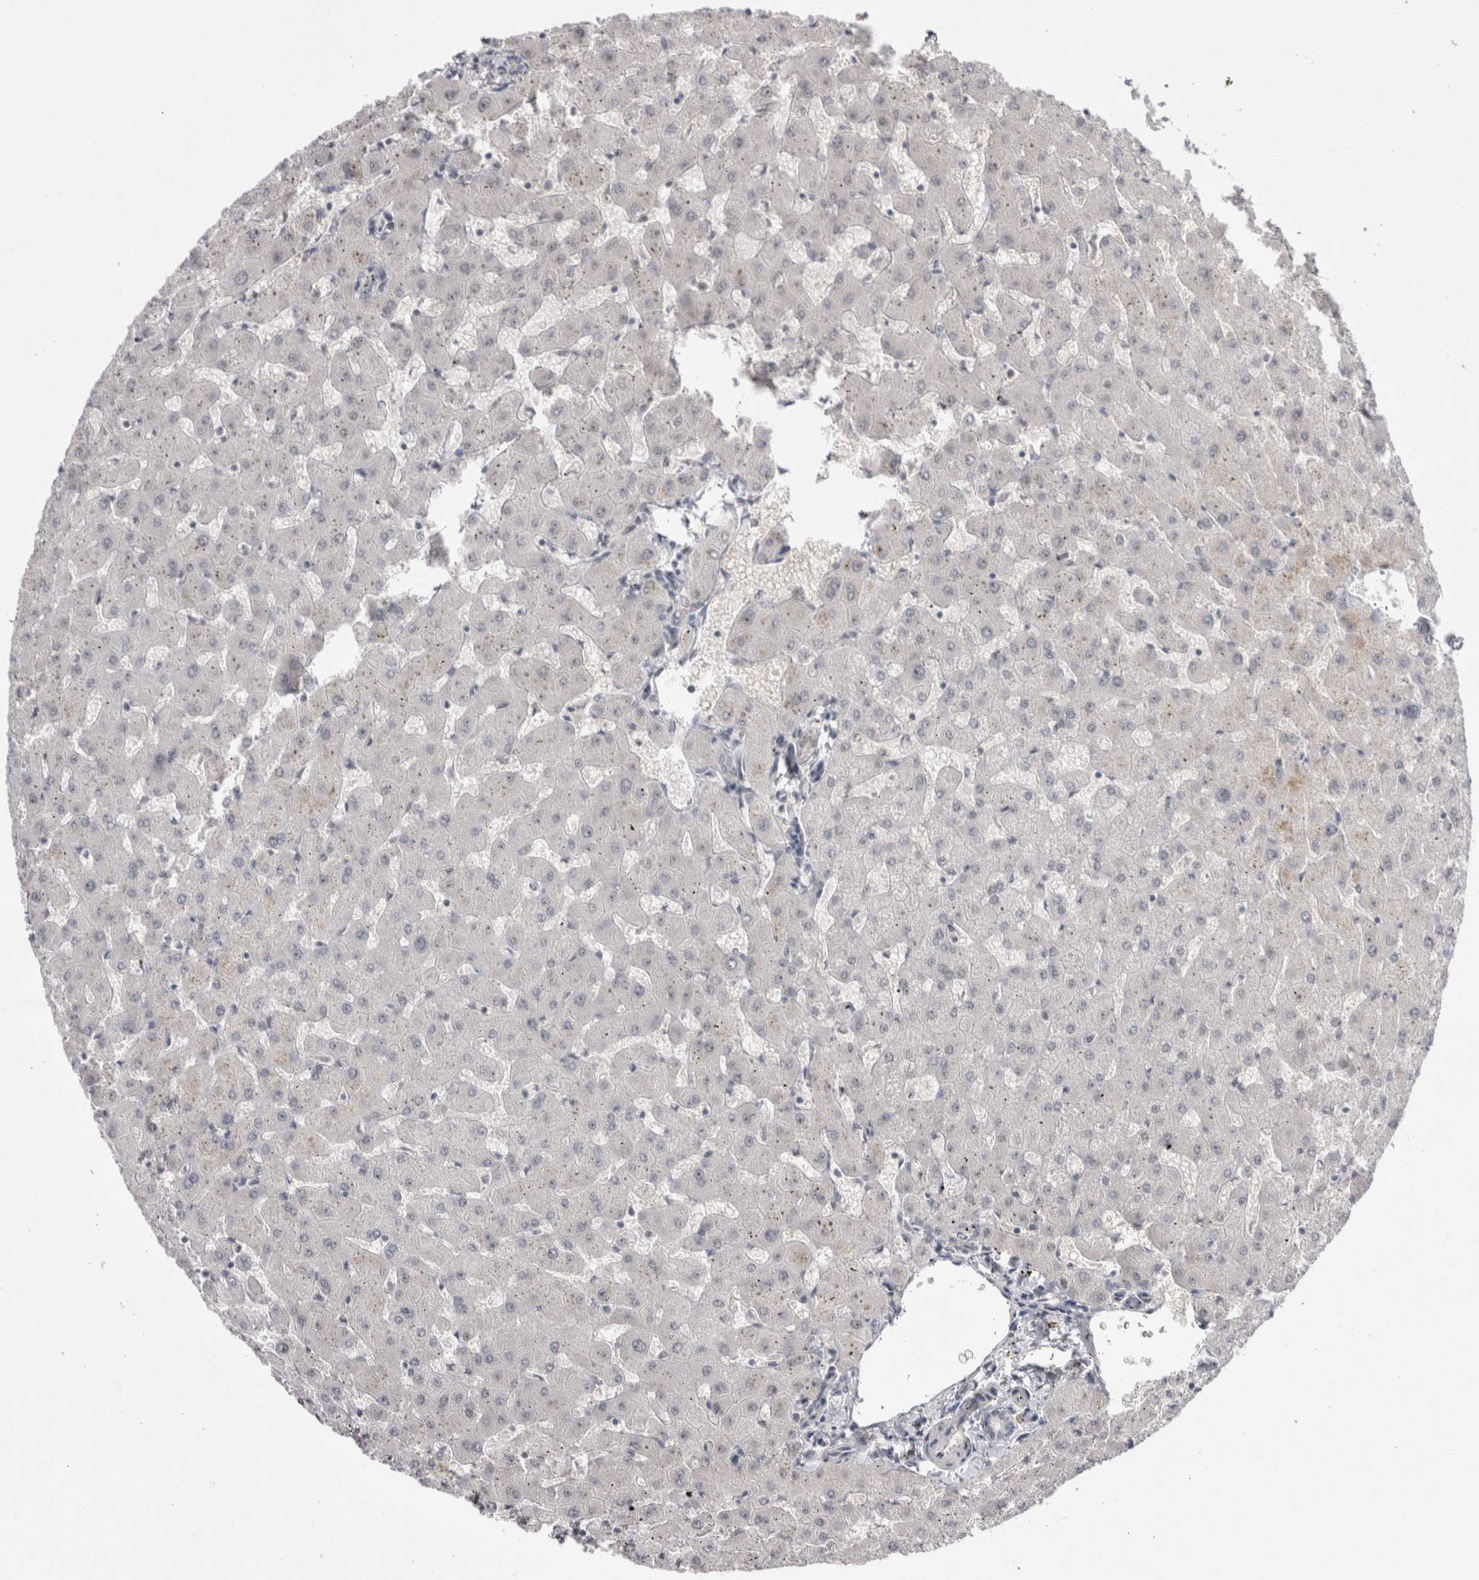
{"staining": {"intensity": "negative", "quantity": "none", "location": "none"}, "tissue": "liver", "cell_type": "Cholangiocytes", "image_type": "normal", "snomed": [{"axis": "morphology", "description": "Normal tissue, NOS"}, {"axis": "topography", "description": "Liver"}], "caption": "This is a micrograph of immunohistochemistry staining of unremarkable liver, which shows no expression in cholangiocytes.", "gene": "EXOSC4", "patient": {"sex": "female", "age": 63}}